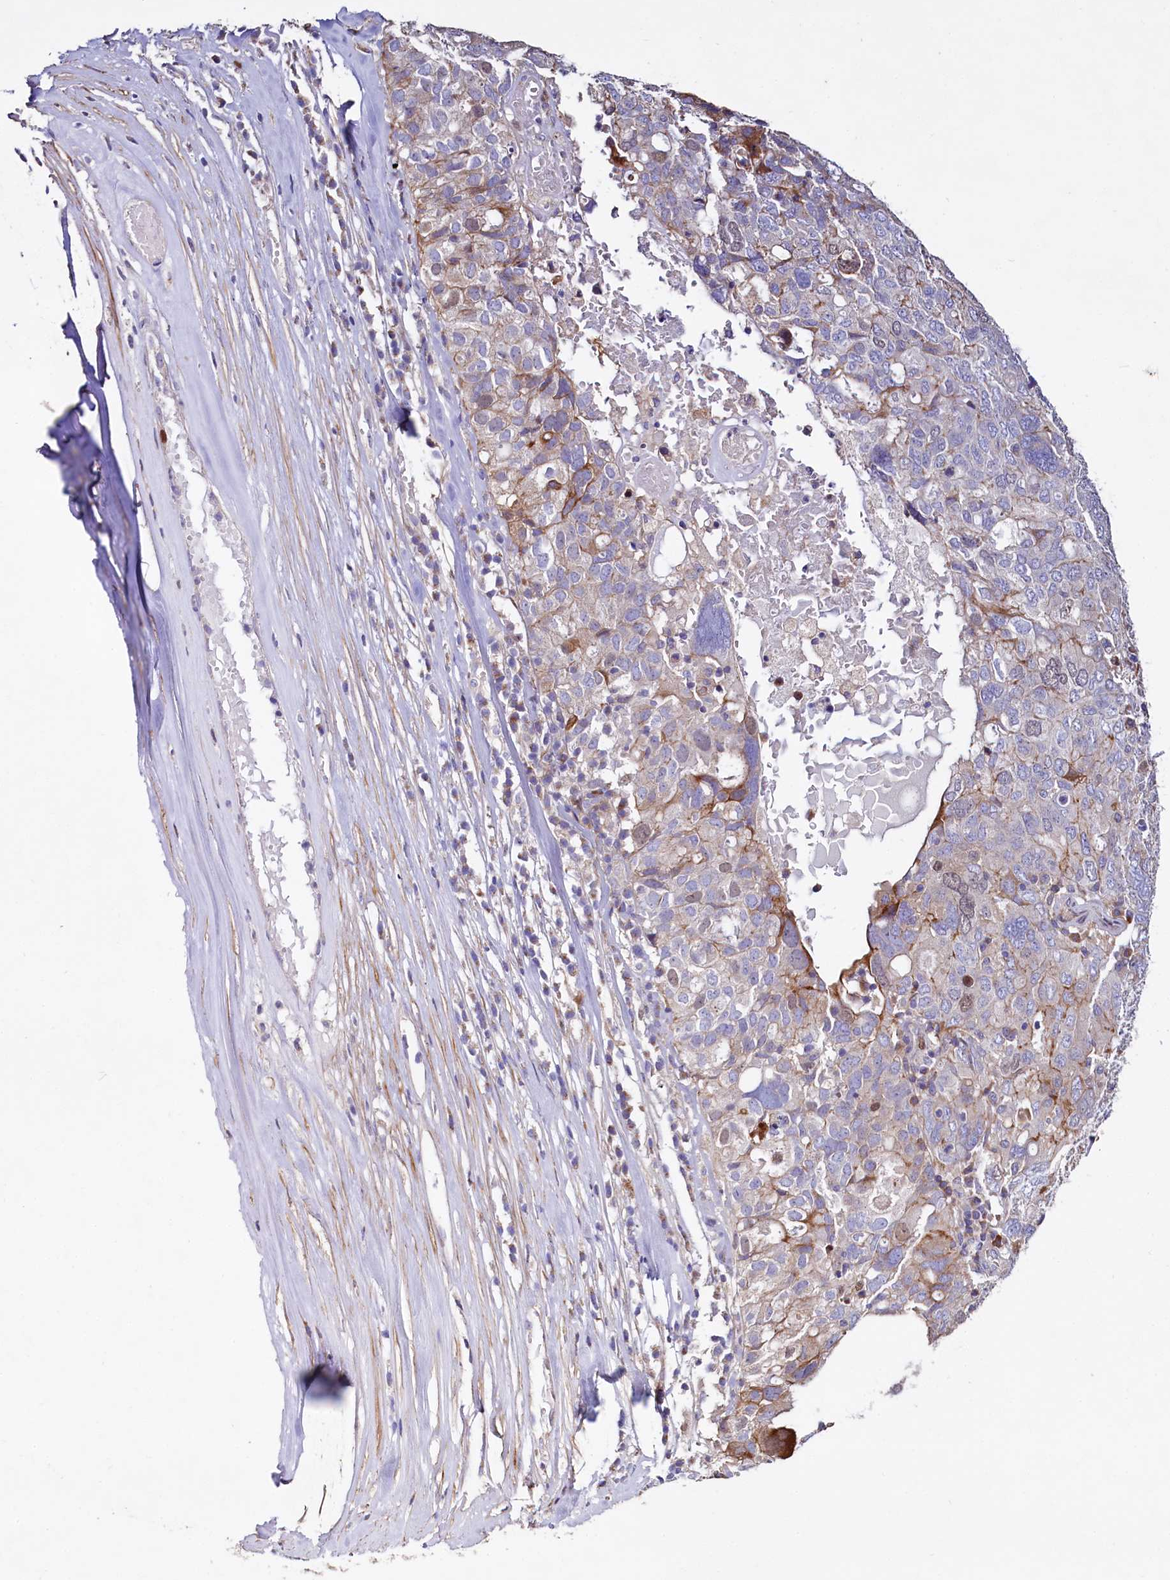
{"staining": {"intensity": "moderate", "quantity": "<25%", "location": "cytoplasmic/membranous"}, "tissue": "ovarian cancer", "cell_type": "Tumor cells", "image_type": "cancer", "snomed": [{"axis": "morphology", "description": "Carcinoma, endometroid"}, {"axis": "topography", "description": "Ovary"}], "caption": "This micrograph shows ovarian cancer stained with immunohistochemistry to label a protein in brown. The cytoplasmic/membranous of tumor cells show moderate positivity for the protein. Nuclei are counter-stained blue.", "gene": "WNT8A", "patient": {"sex": "female", "age": 62}}